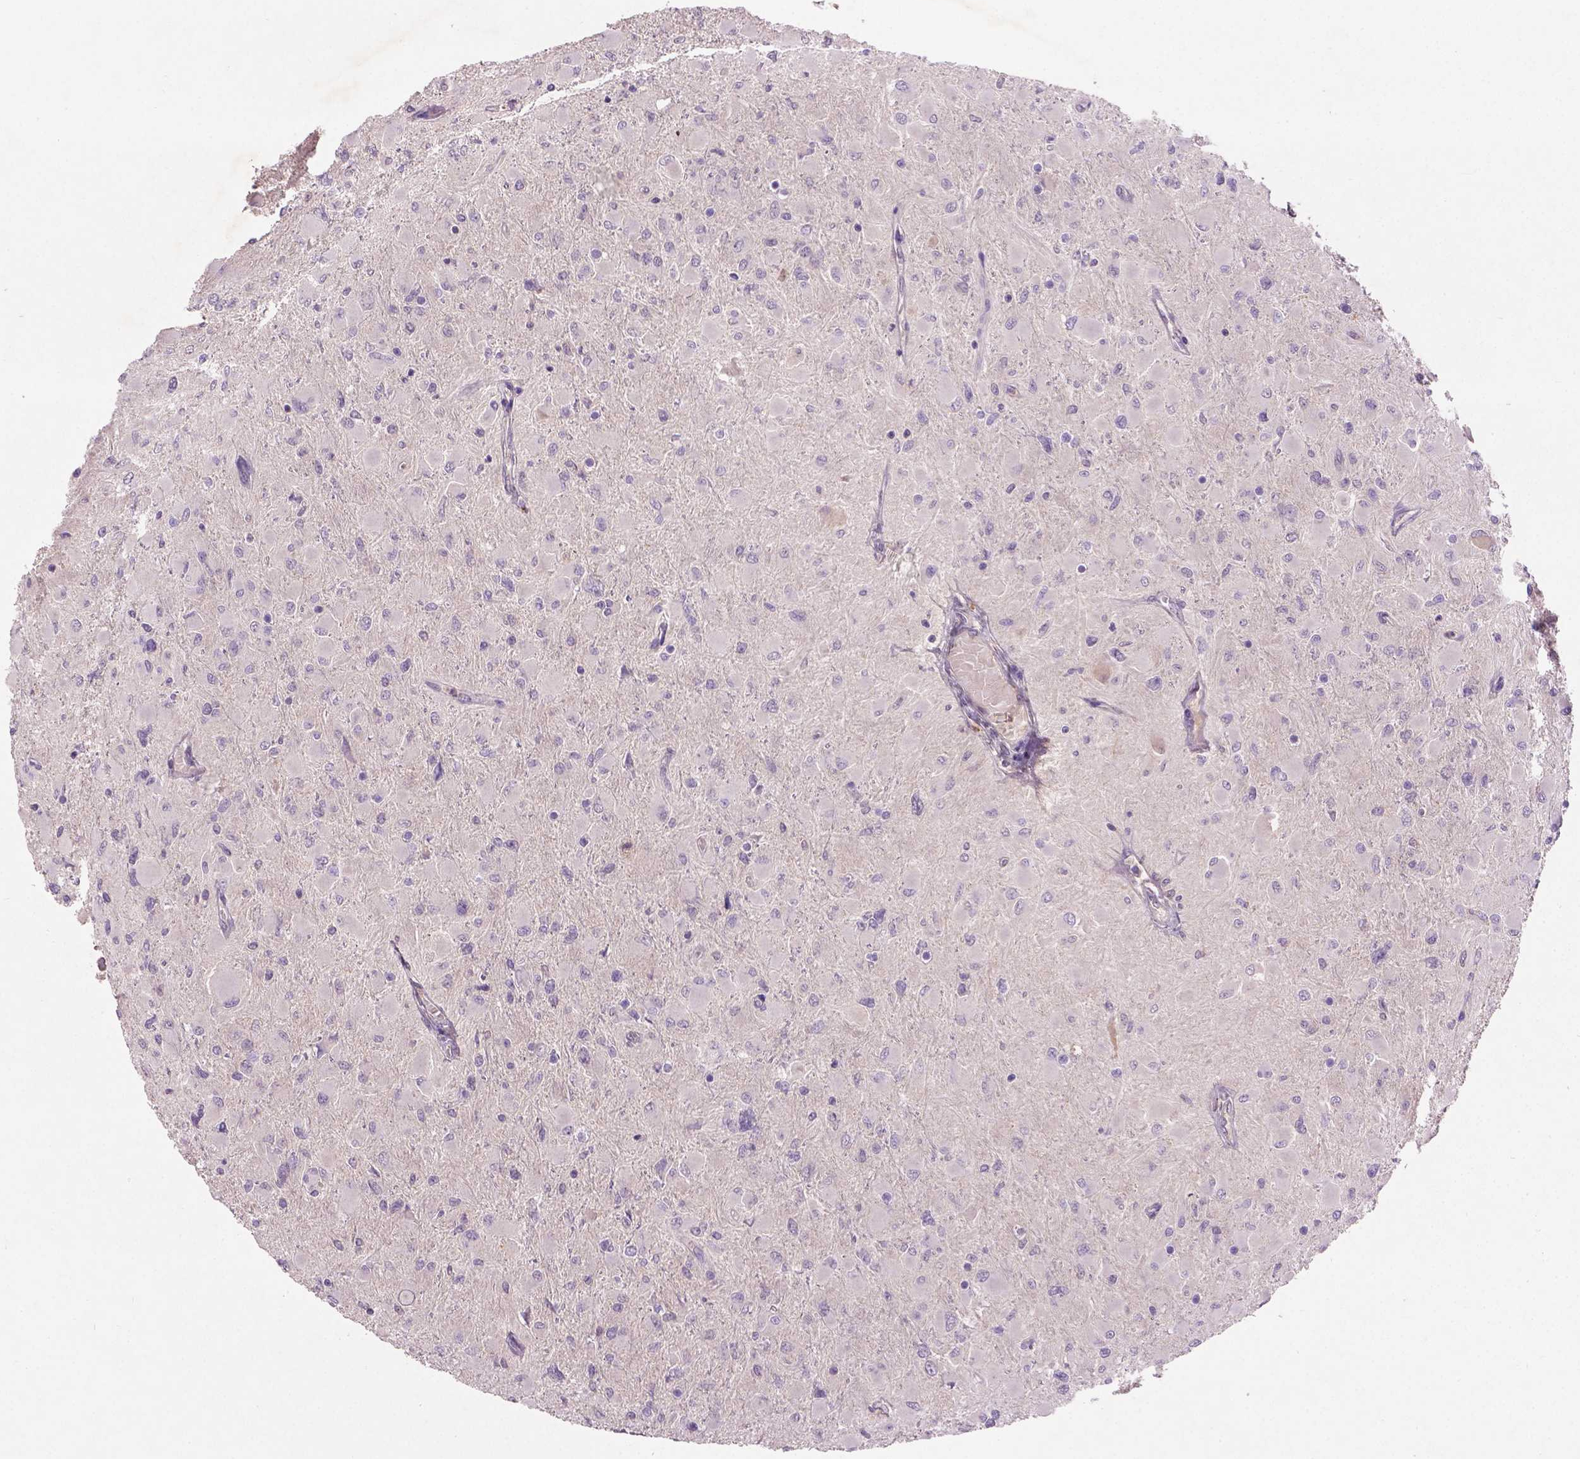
{"staining": {"intensity": "negative", "quantity": "none", "location": "none"}, "tissue": "glioma", "cell_type": "Tumor cells", "image_type": "cancer", "snomed": [{"axis": "morphology", "description": "Glioma, malignant, High grade"}, {"axis": "topography", "description": "Cerebral cortex"}], "caption": "Tumor cells show no significant expression in glioma.", "gene": "SOX17", "patient": {"sex": "female", "age": 36}}